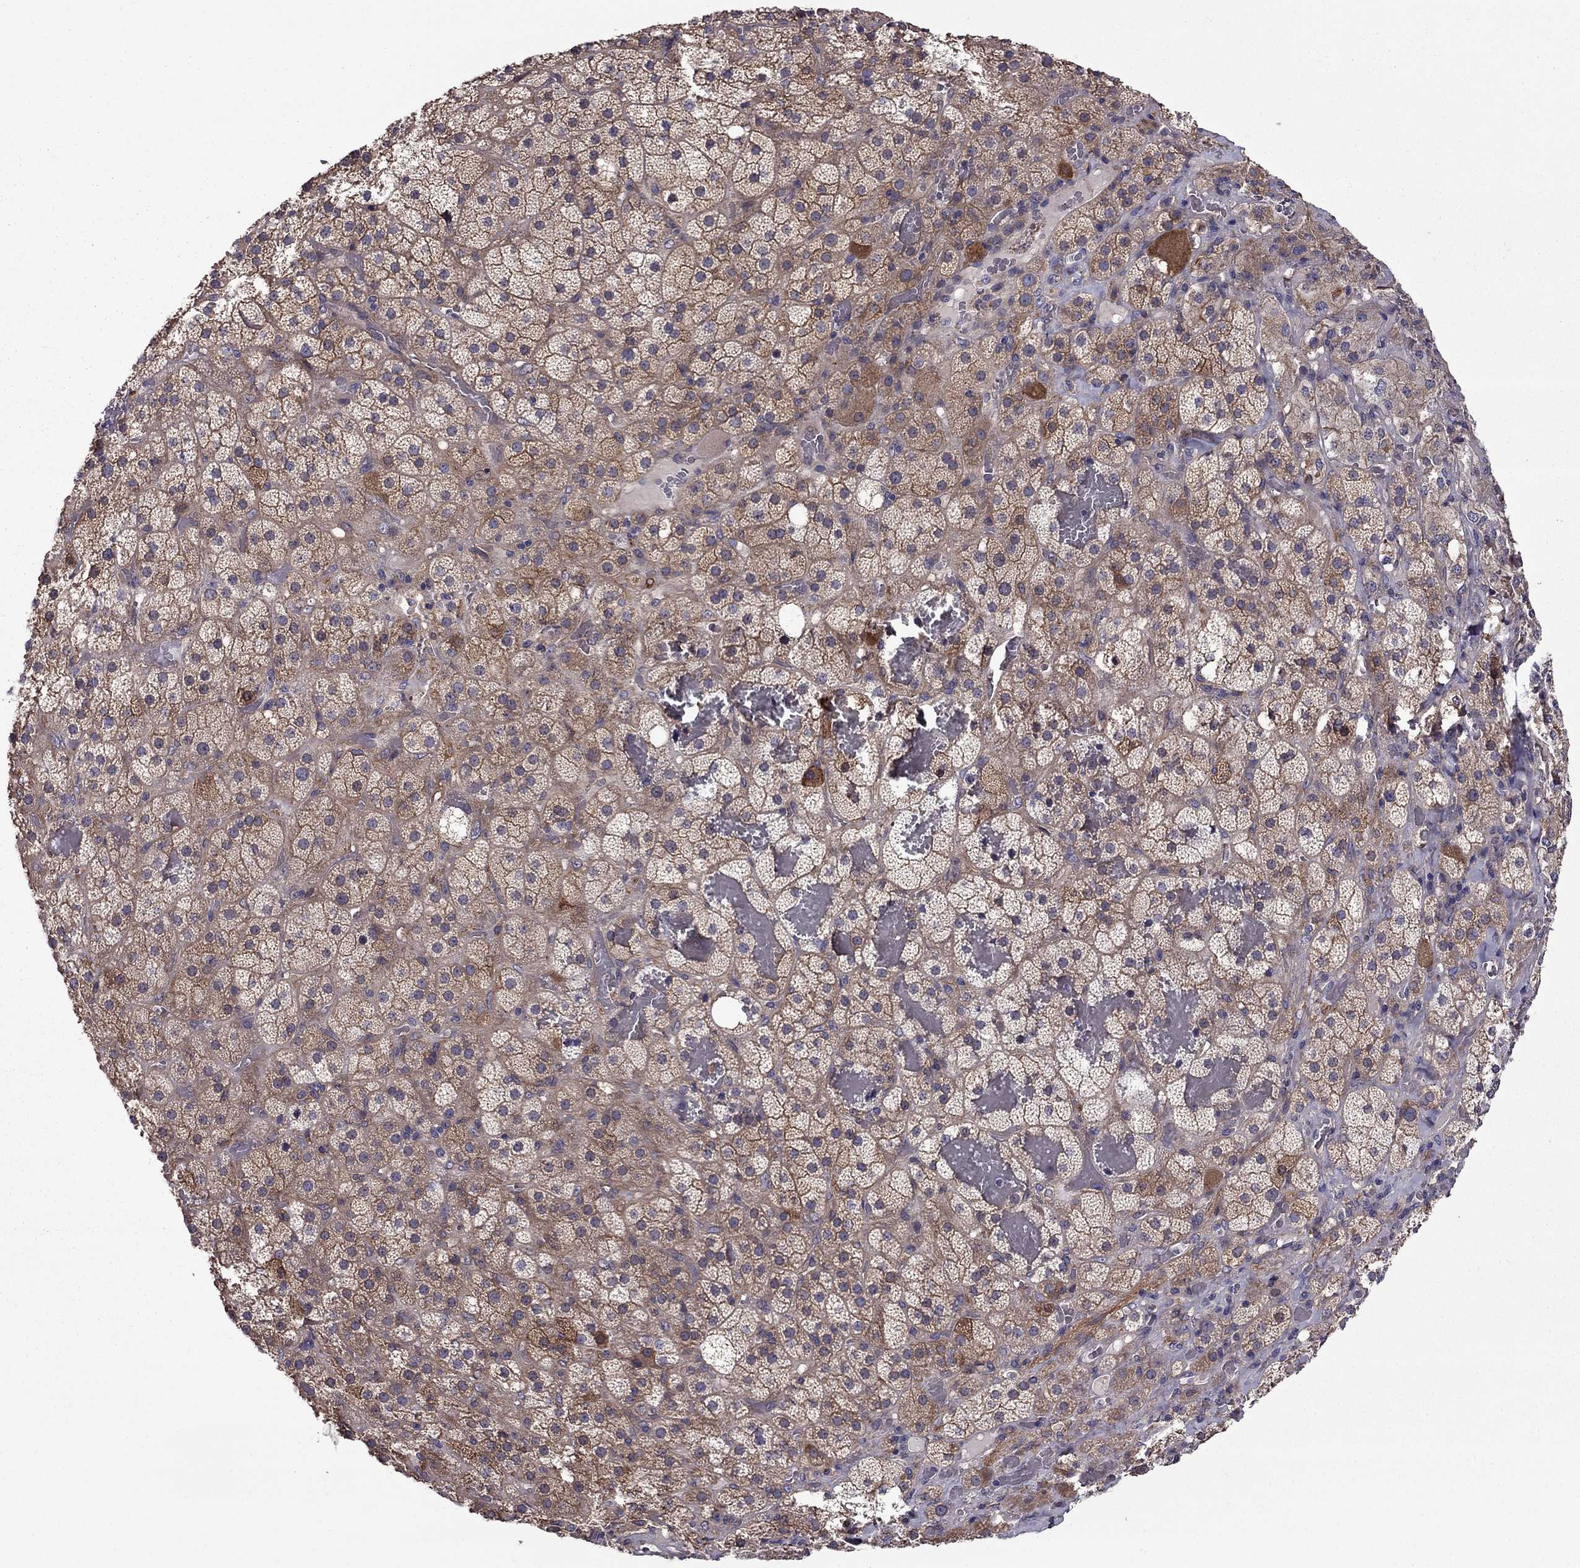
{"staining": {"intensity": "moderate", "quantity": ">75%", "location": "cytoplasmic/membranous"}, "tissue": "adrenal gland", "cell_type": "Glandular cells", "image_type": "normal", "snomed": [{"axis": "morphology", "description": "Normal tissue, NOS"}, {"axis": "topography", "description": "Adrenal gland"}], "caption": "Protein staining of benign adrenal gland reveals moderate cytoplasmic/membranous staining in about >75% of glandular cells. (IHC, brightfield microscopy, high magnification).", "gene": "ITGB1", "patient": {"sex": "male", "age": 57}}